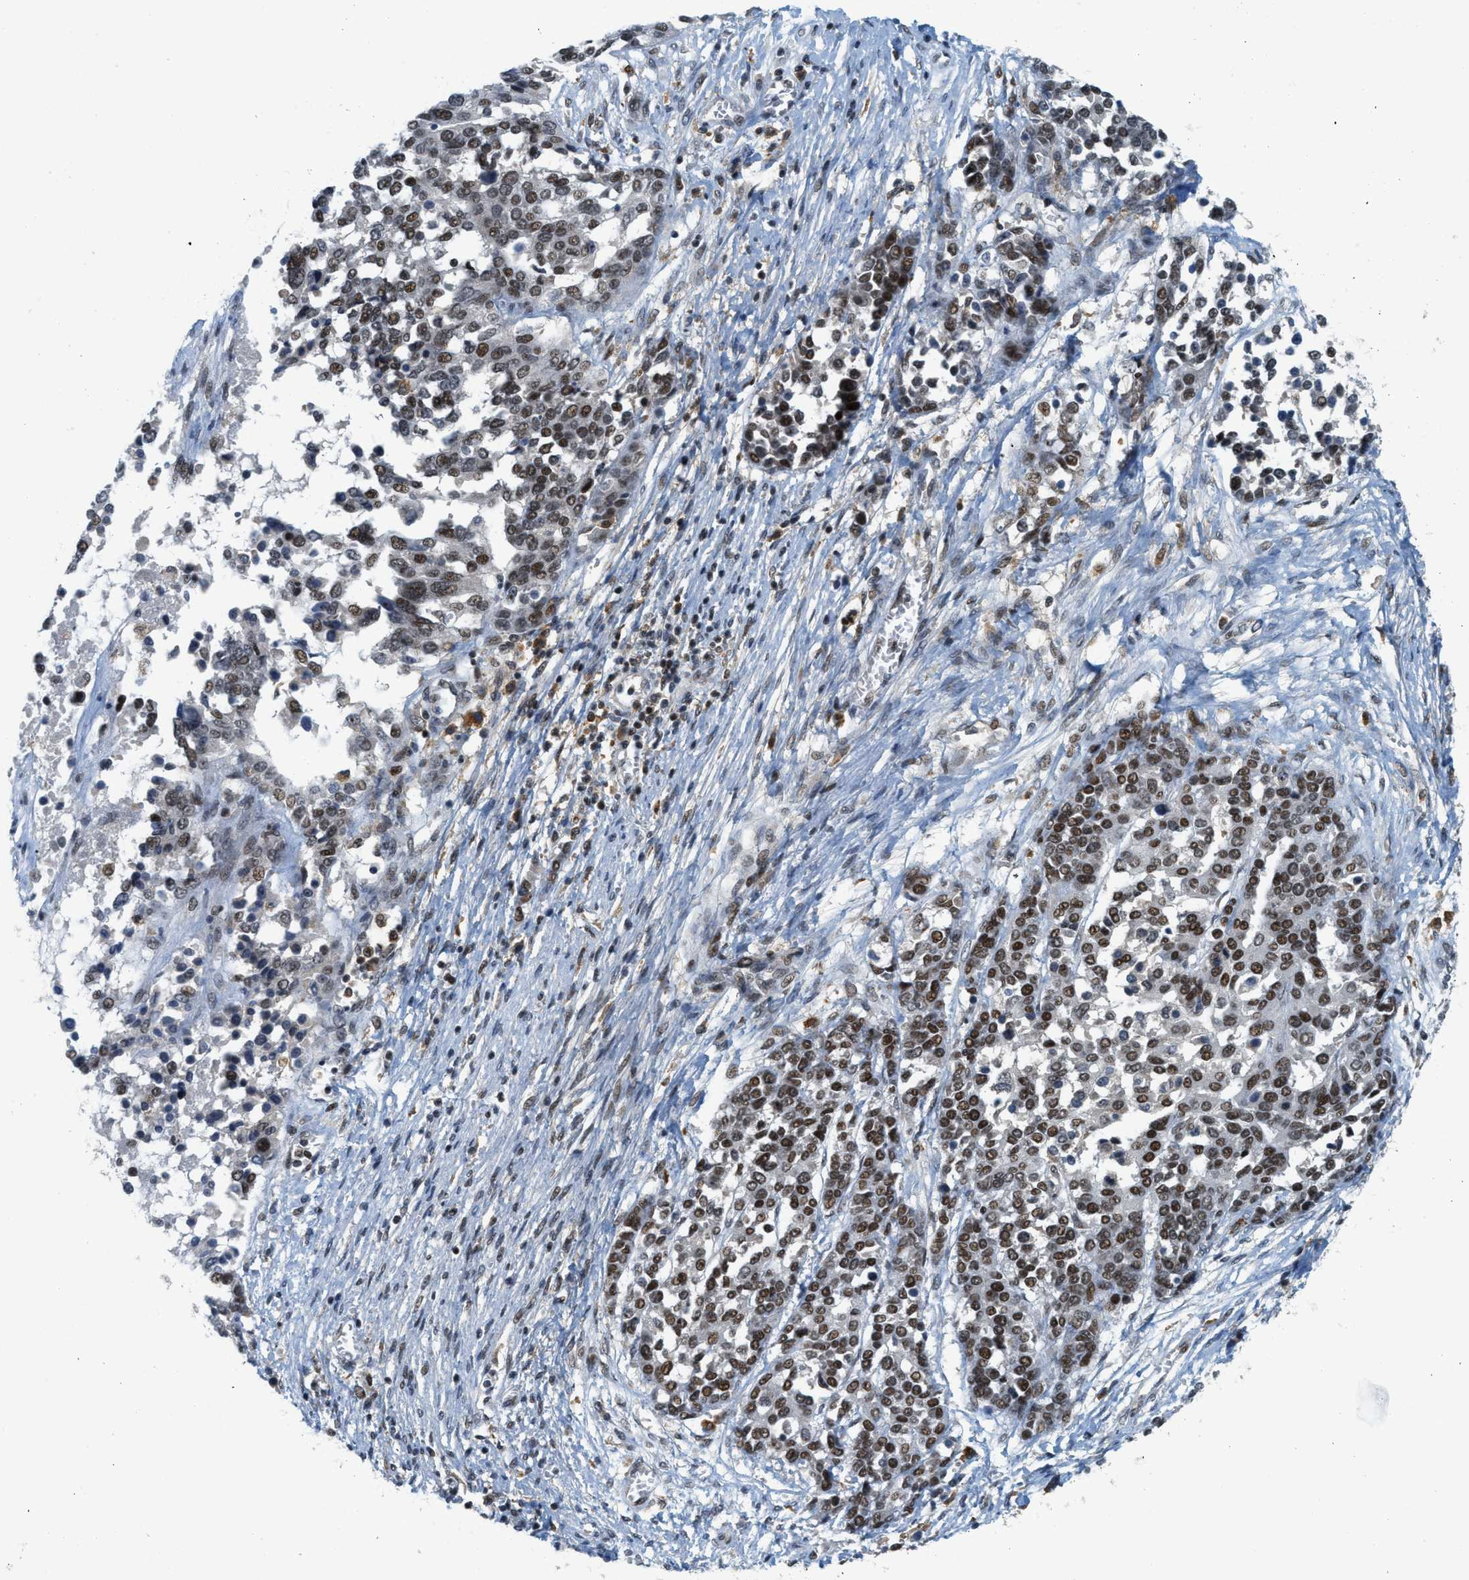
{"staining": {"intensity": "strong", "quantity": ">75%", "location": "nuclear"}, "tissue": "ovarian cancer", "cell_type": "Tumor cells", "image_type": "cancer", "snomed": [{"axis": "morphology", "description": "Cystadenocarcinoma, serous, NOS"}, {"axis": "topography", "description": "Ovary"}], "caption": "Immunohistochemical staining of serous cystadenocarcinoma (ovarian) shows high levels of strong nuclear staining in approximately >75% of tumor cells.", "gene": "ING1", "patient": {"sex": "female", "age": 44}}